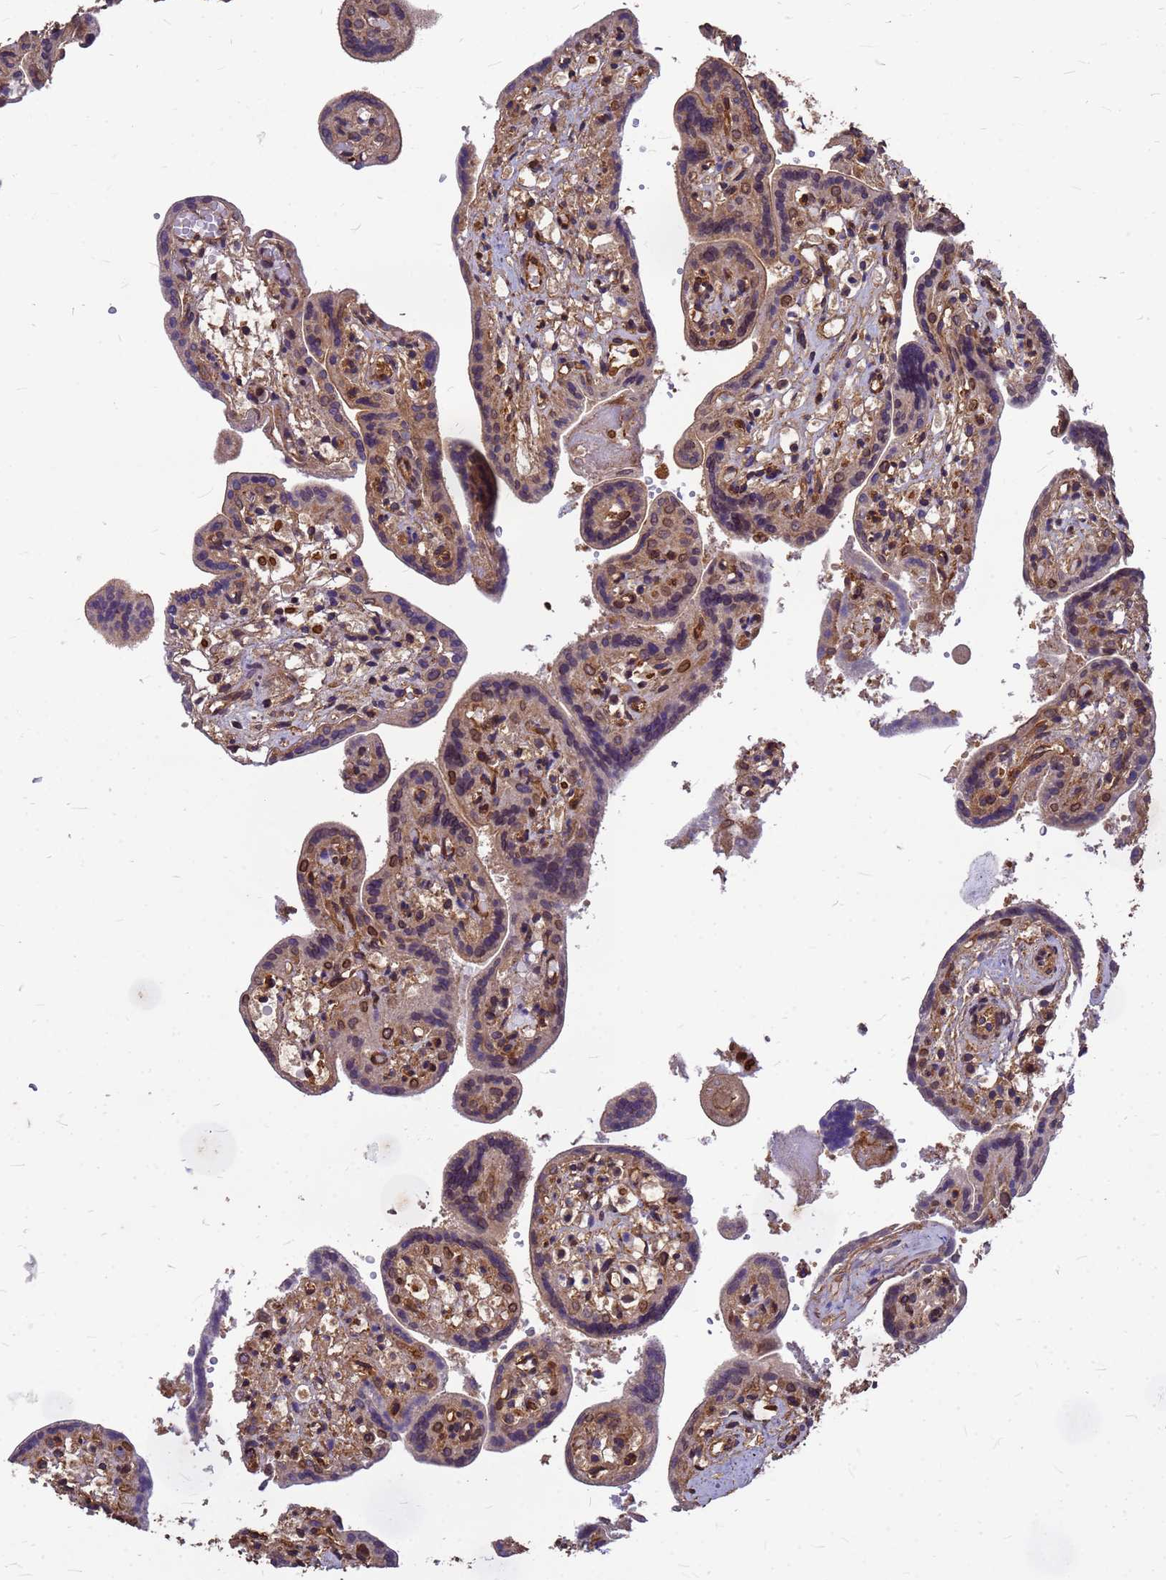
{"staining": {"intensity": "moderate", "quantity": ">75%", "location": "cytoplasmic/membranous,nuclear"}, "tissue": "placenta", "cell_type": "Trophoblastic cells", "image_type": "normal", "snomed": [{"axis": "morphology", "description": "Normal tissue, NOS"}, {"axis": "topography", "description": "Placenta"}], "caption": "An image showing moderate cytoplasmic/membranous,nuclear positivity in about >75% of trophoblastic cells in normal placenta, as visualized by brown immunohistochemical staining.", "gene": "C1orf35", "patient": {"sex": "female", "age": 37}}